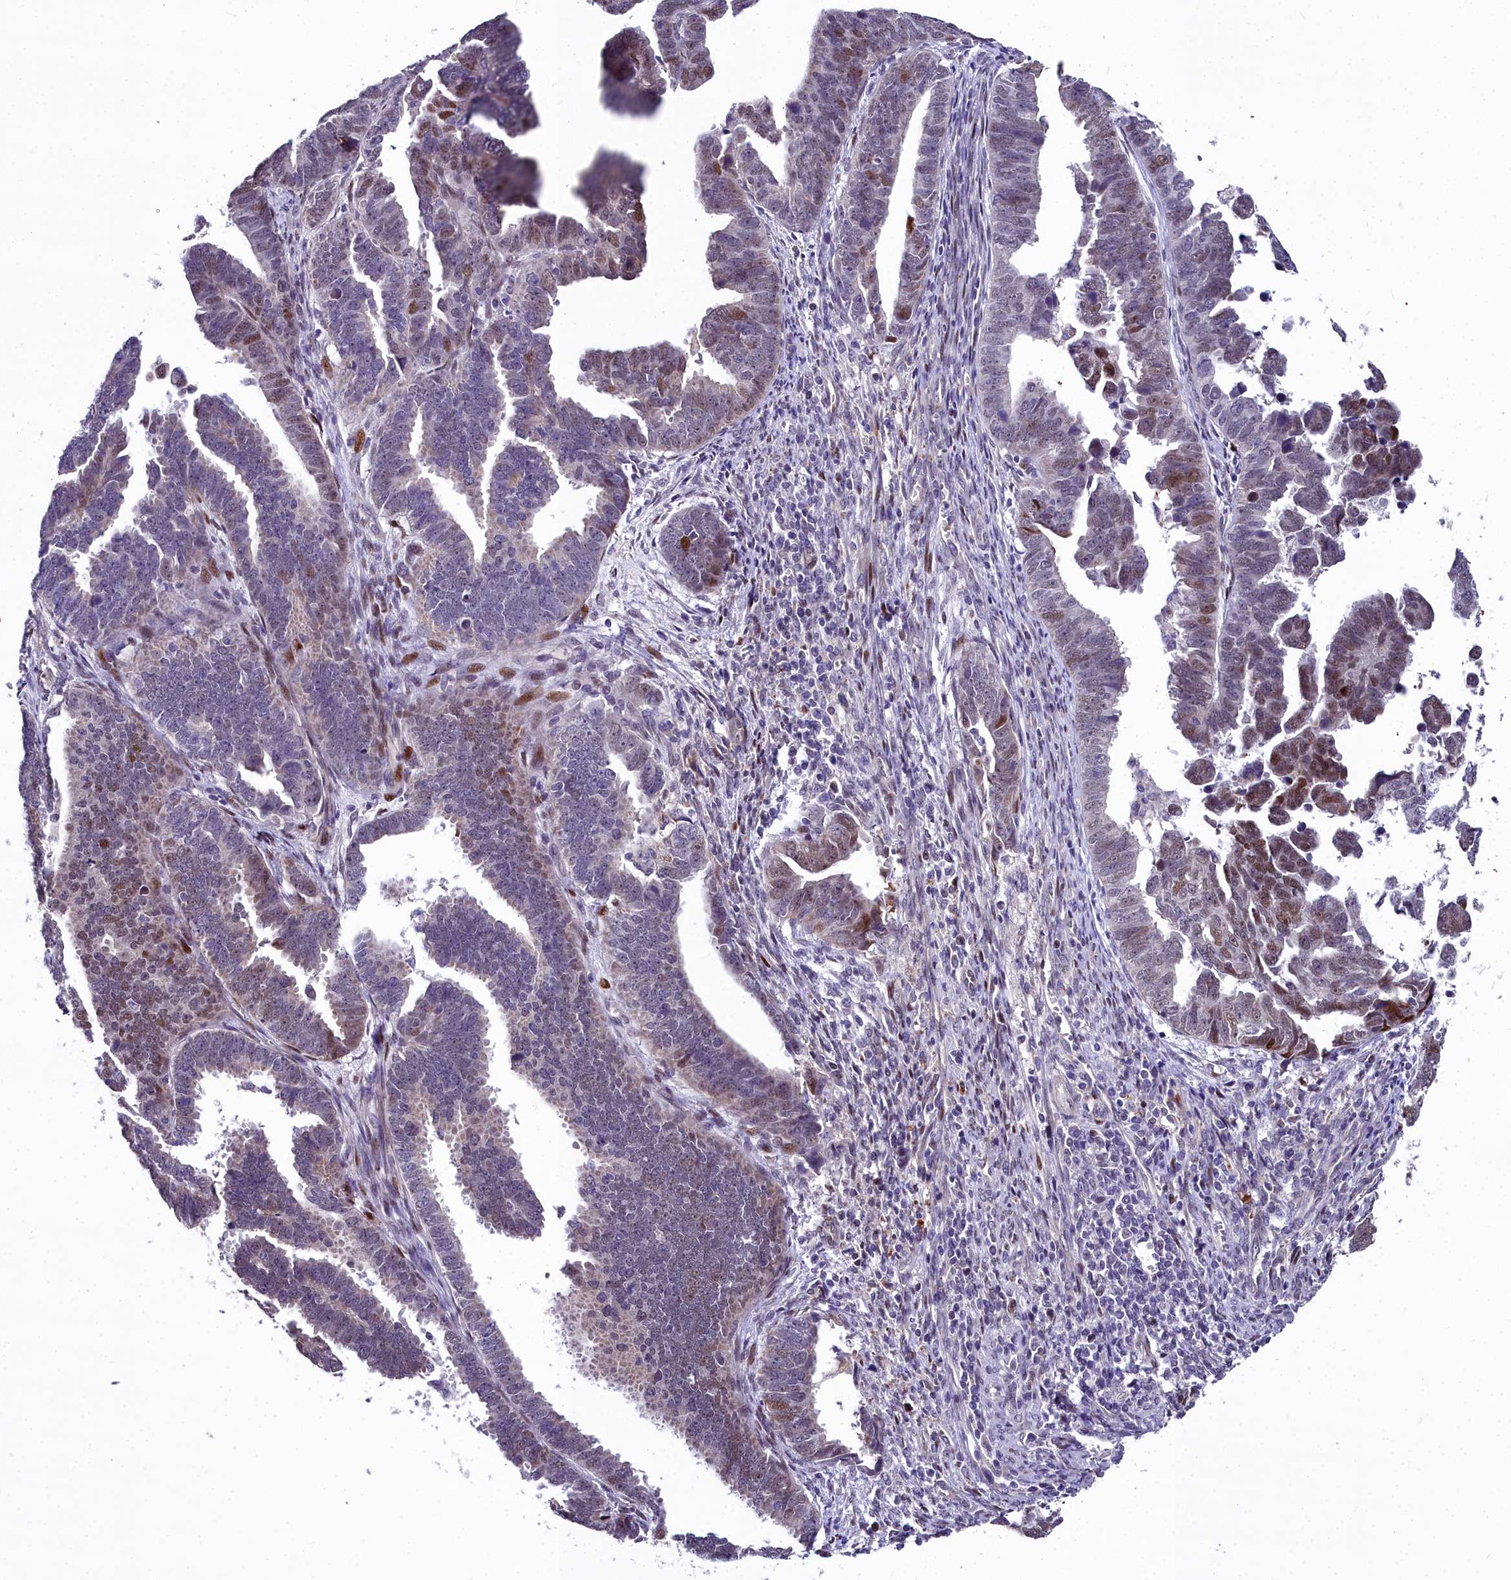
{"staining": {"intensity": "moderate", "quantity": "25%-75%", "location": "nuclear"}, "tissue": "endometrial cancer", "cell_type": "Tumor cells", "image_type": "cancer", "snomed": [{"axis": "morphology", "description": "Adenocarcinoma, NOS"}, {"axis": "topography", "description": "Endometrium"}], "caption": "A histopathology image showing moderate nuclear staining in about 25%-75% of tumor cells in endometrial cancer (adenocarcinoma), as visualized by brown immunohistochemical staining.", "gene": "AP1M1", "patient": {"sex": "female", "age": 75}}